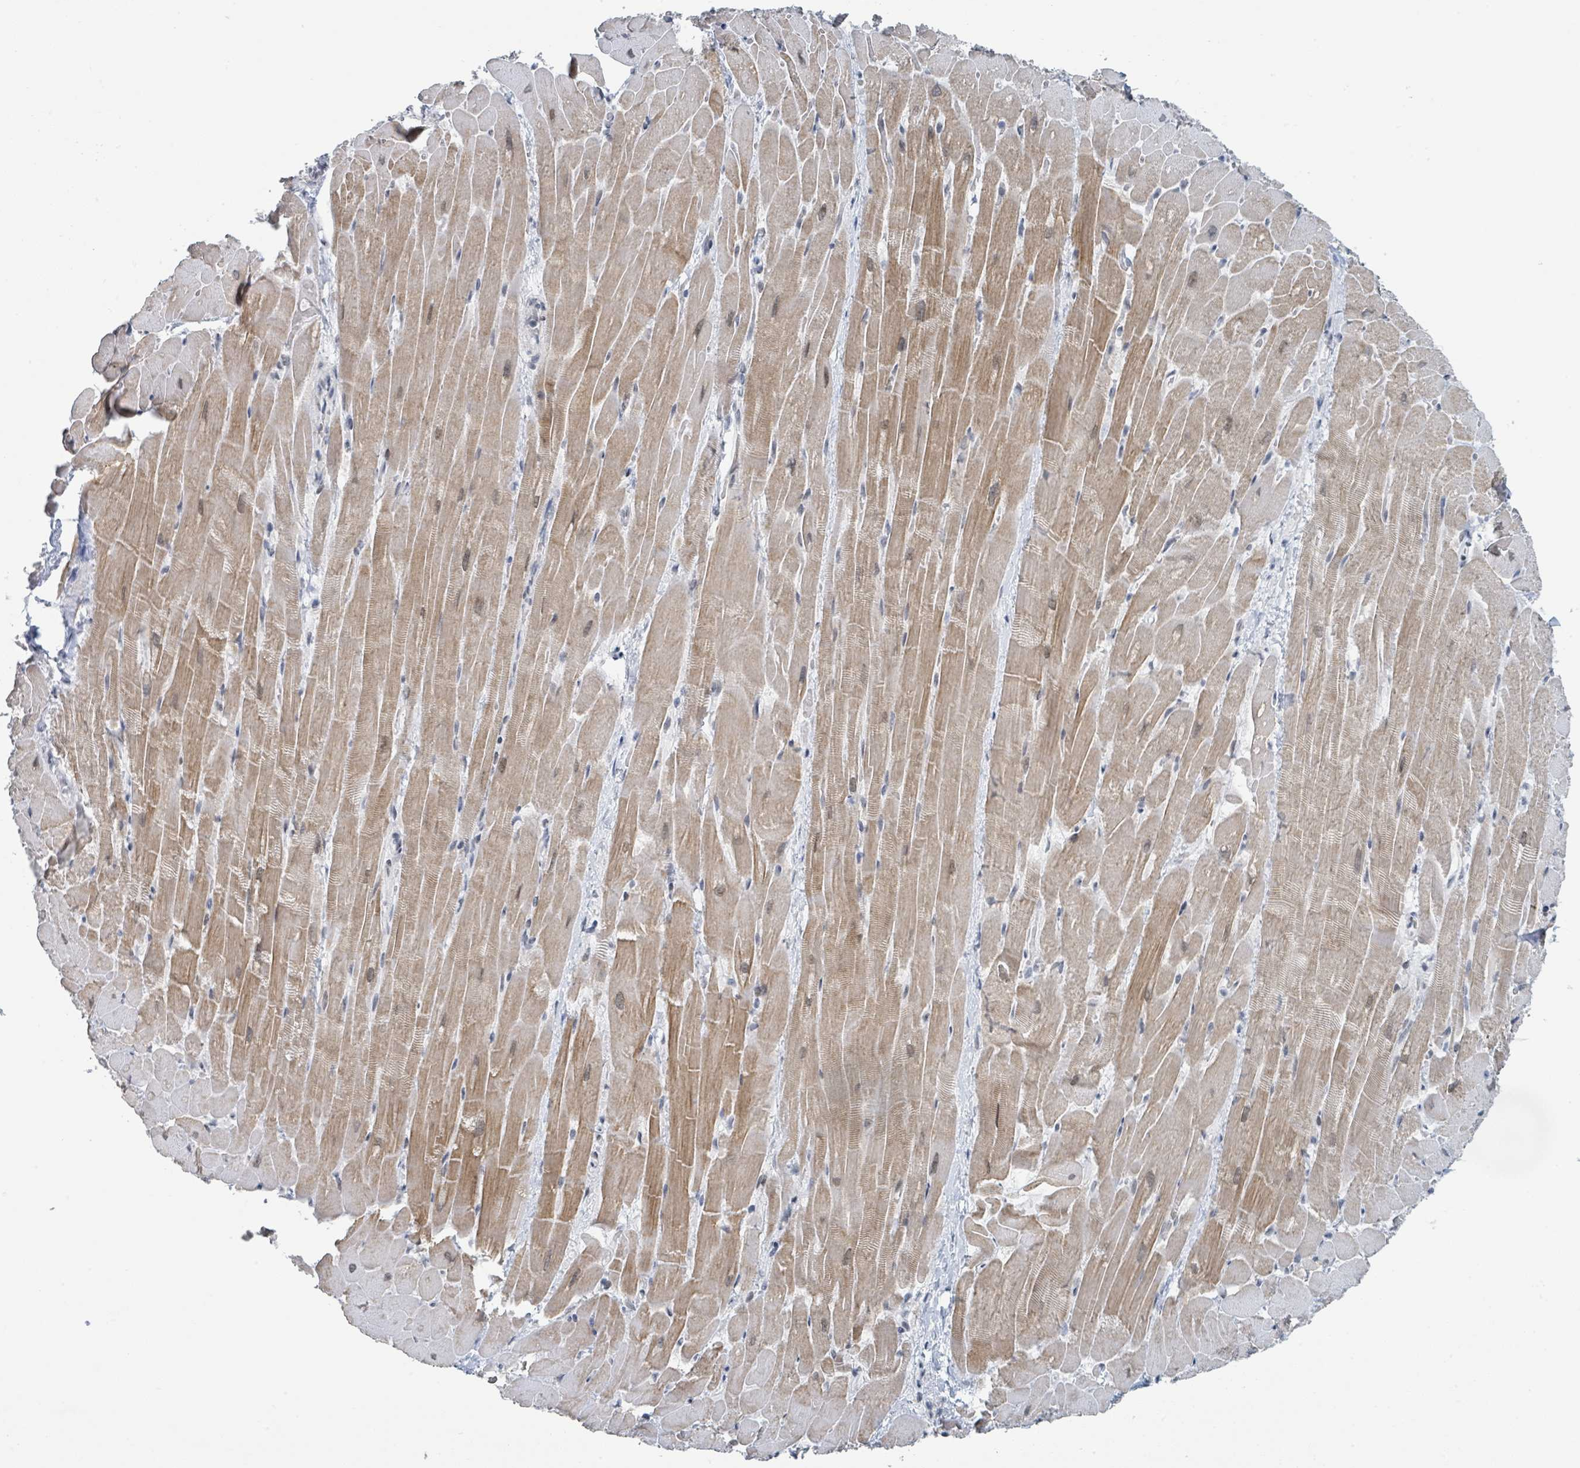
{"staining": {"intensity": "moderate", "quantity": "25%-75%", "location": "cytoplasmic/membranous,nuclear"}, "tissue": "heart muscle", "cell_type": "Cardiomyocytes", "image_type": "normal", "snomed": [{"axis": "morphology", "description": "Normal tissue, NOS"}, {"axis": "topography", "description": "Heart"}], "caption": "Immunohistochemistry (IHC) photomicrograph of normal heart muscle: heart muscle stained using IHC demonstrates medium levels of moderate protein expression localized specifically in the cytoplasmic/membranous,nuclear of cardiomyocytes, appearing as a cytoplasmic/membranous,nuclear brown color.", "gene": "EHMT2", "patient": {"sex": "male", "age": 37}}